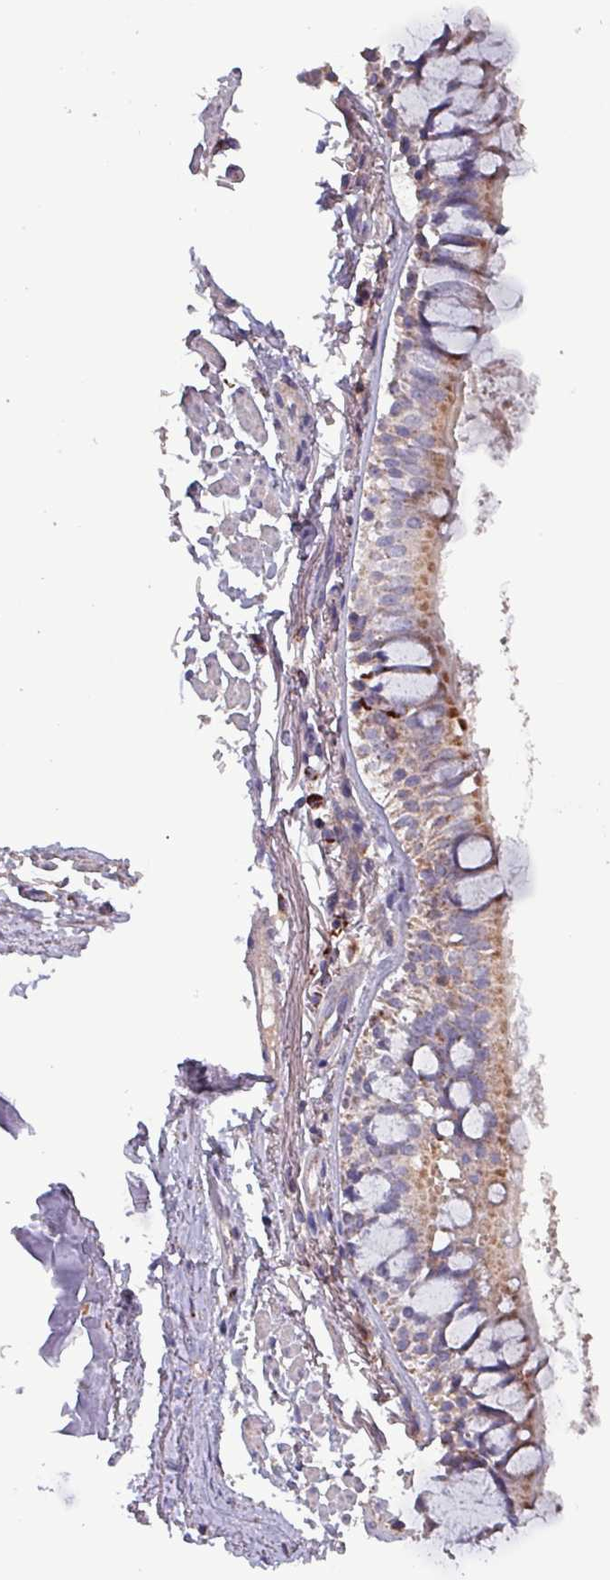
{"staining": {"intensity": "moderate", "quantity": "25%-75%", "location": "cytoplasmic/membranous"}, "tissue": "bronchus", "cell_type": "Respiratory epithelial cells", "image_type": "normal", "snomed": [{"axis": "morphology", "description": "Normal tissue, NOS"}, {"axis": "topography", "description": "Bronchus"}], "caption": "The histopathology image reveals immunohistochemical staining of normal bronchus. There is moderate cytoplasmic/membranous positivity is appreciated in about 25%-75% of respiratory epithelial cells.", "gene": "ZNF322", "patient": {"sex": "male", "age": 70}}